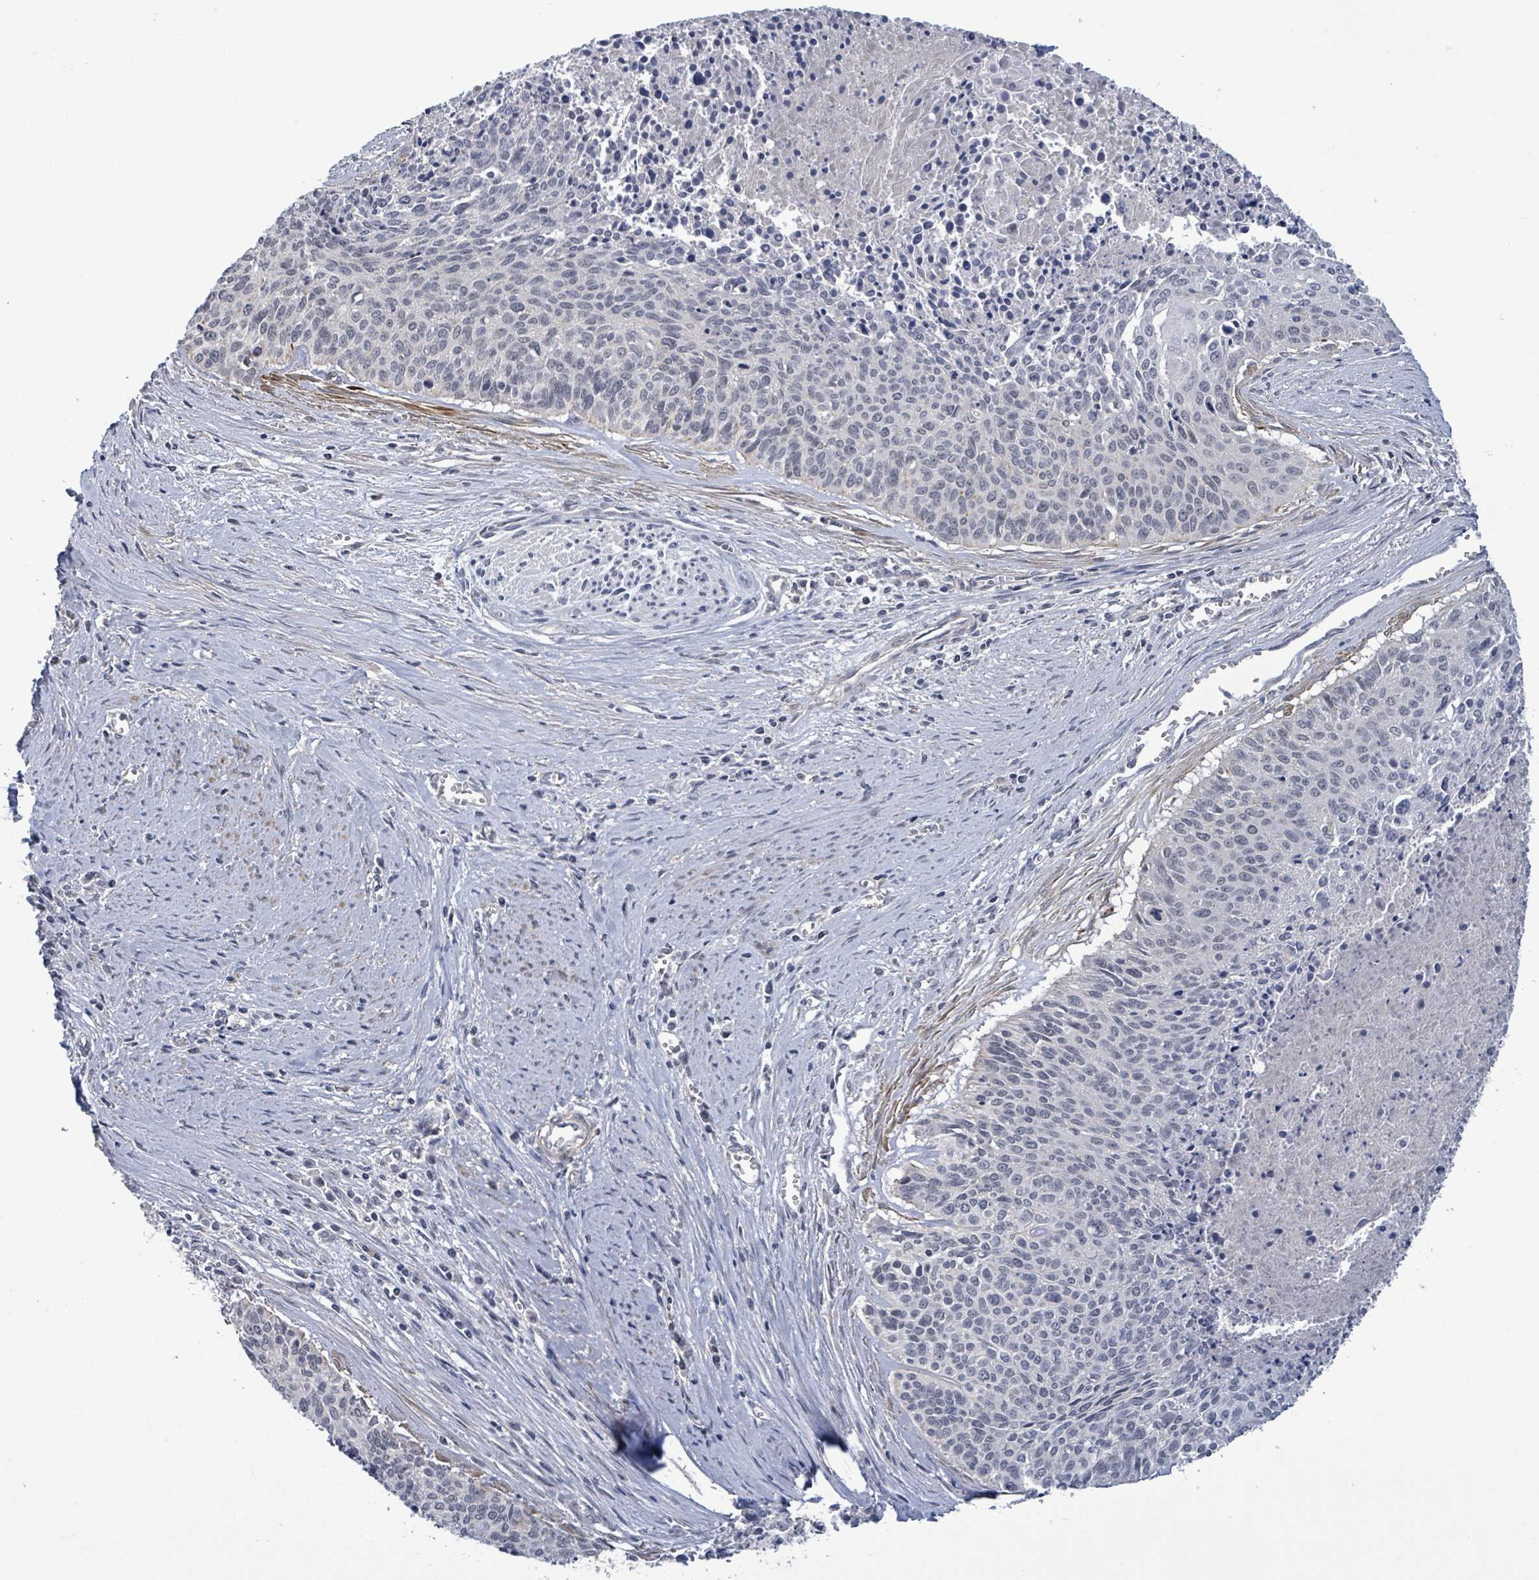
{"staining": {"intensity": "negative", "quantity": "none", "location": "none"}, "tissue": "cervical cancer", "cell_type": "Tumor cells", "image_type": "cancer", "snomed": [{"axis": "morphology", "description": "Squamous cell carcinoma, NOS"}, {"axis": "topography", "description": "Cervix"}], "caption": "The IHC photomicrograph has no significant staining in tumor cells of cervical cancer tissue. (Brightfield microscopy of DAB (3,3'-diaminobenzidine) IHC at high magnification).", "gene": "AMMECR1", "patient": {"sex": "female", "age": 55}}